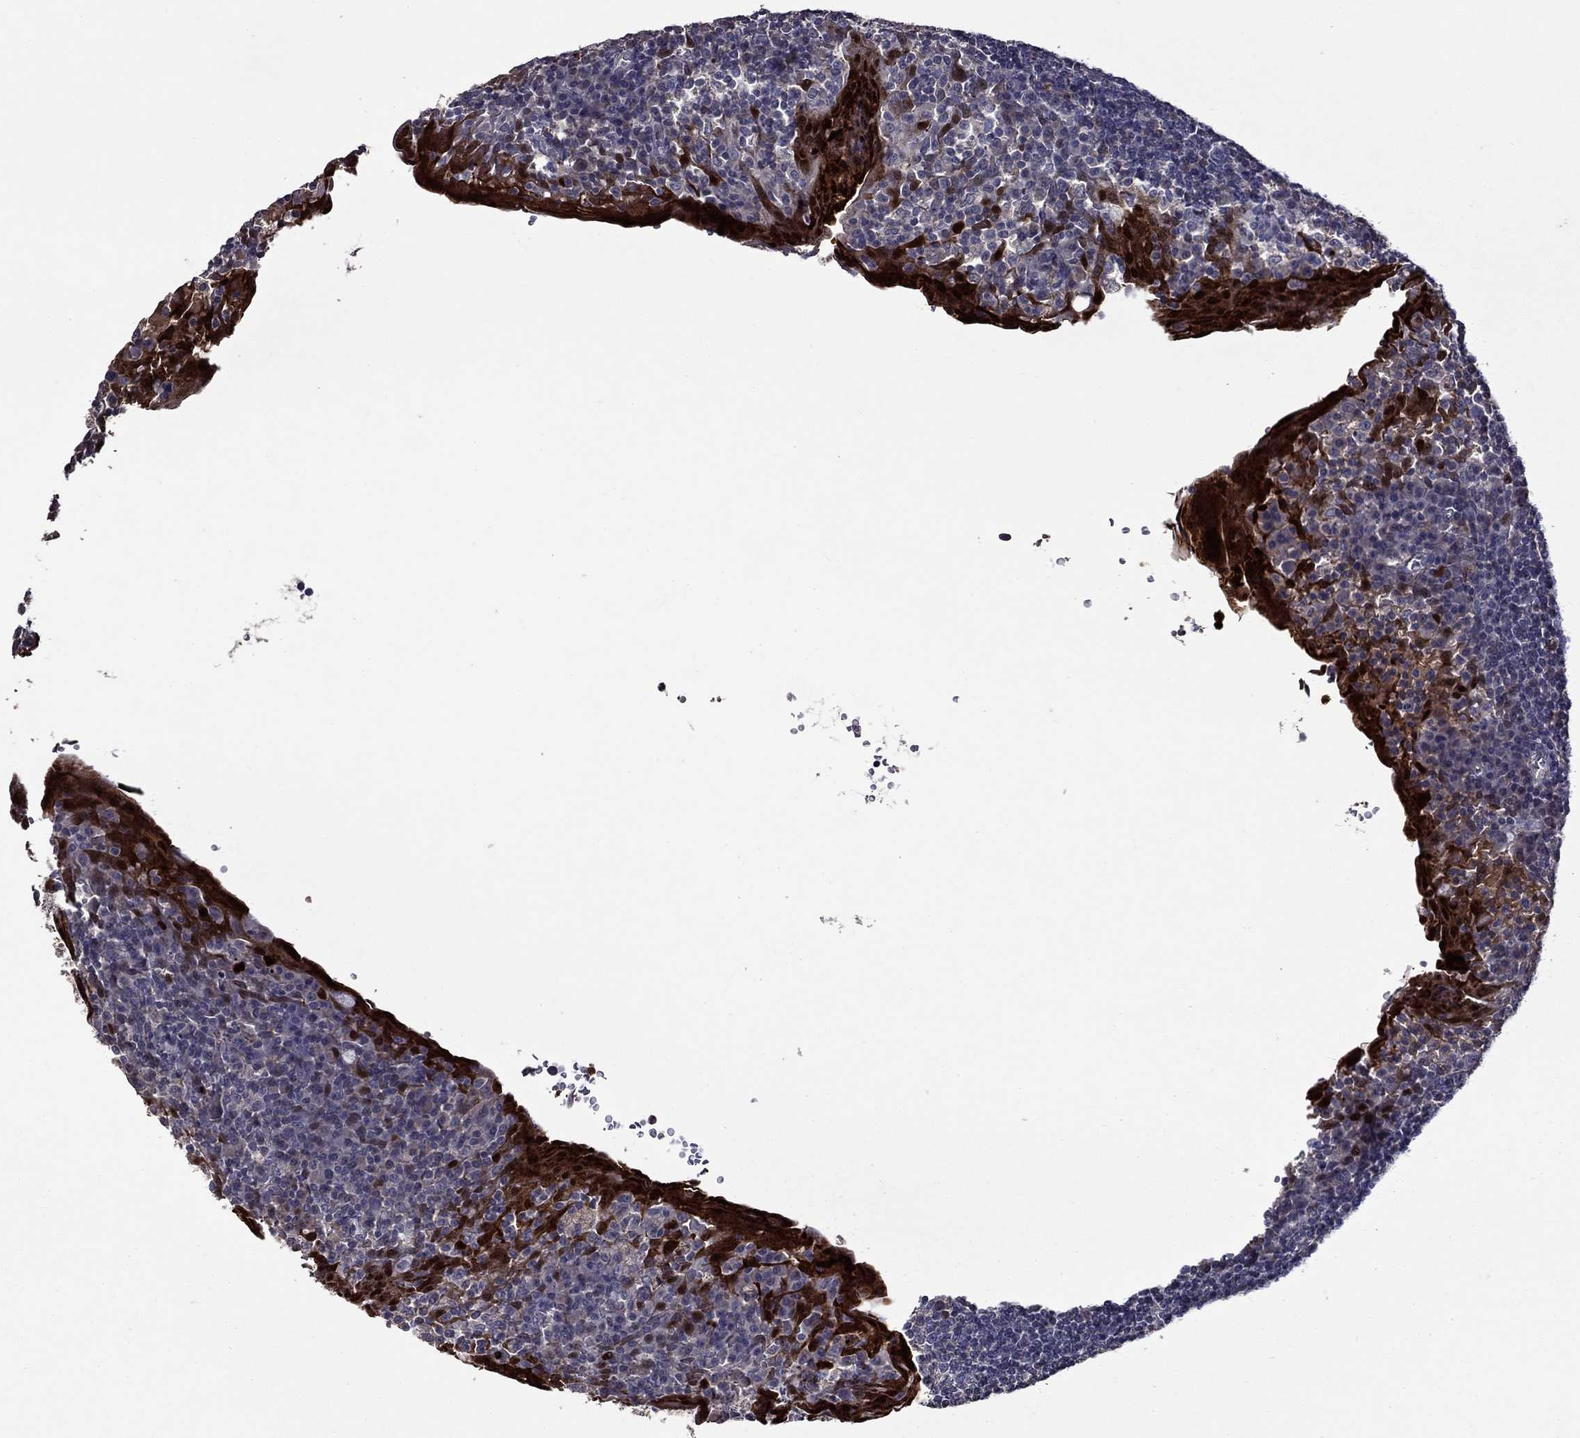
{"staining": {"intensity": "negative", "quantity": "none", "location": "none"}, "tissue": "tonsil", "cell_type": "Germinal center cells", "image_type": "normal", "snomed": [{"axis": "morphology", "description": "Normal tissue, NOS"}, {"axis": "topography", "description": "Tonsil"}], "caption": "Human tonsil stained for a protein using IHC exhibits no staining in germinal center cells.", "gene": "SATB1", "patient": {"sex": "female", "age": 13}}